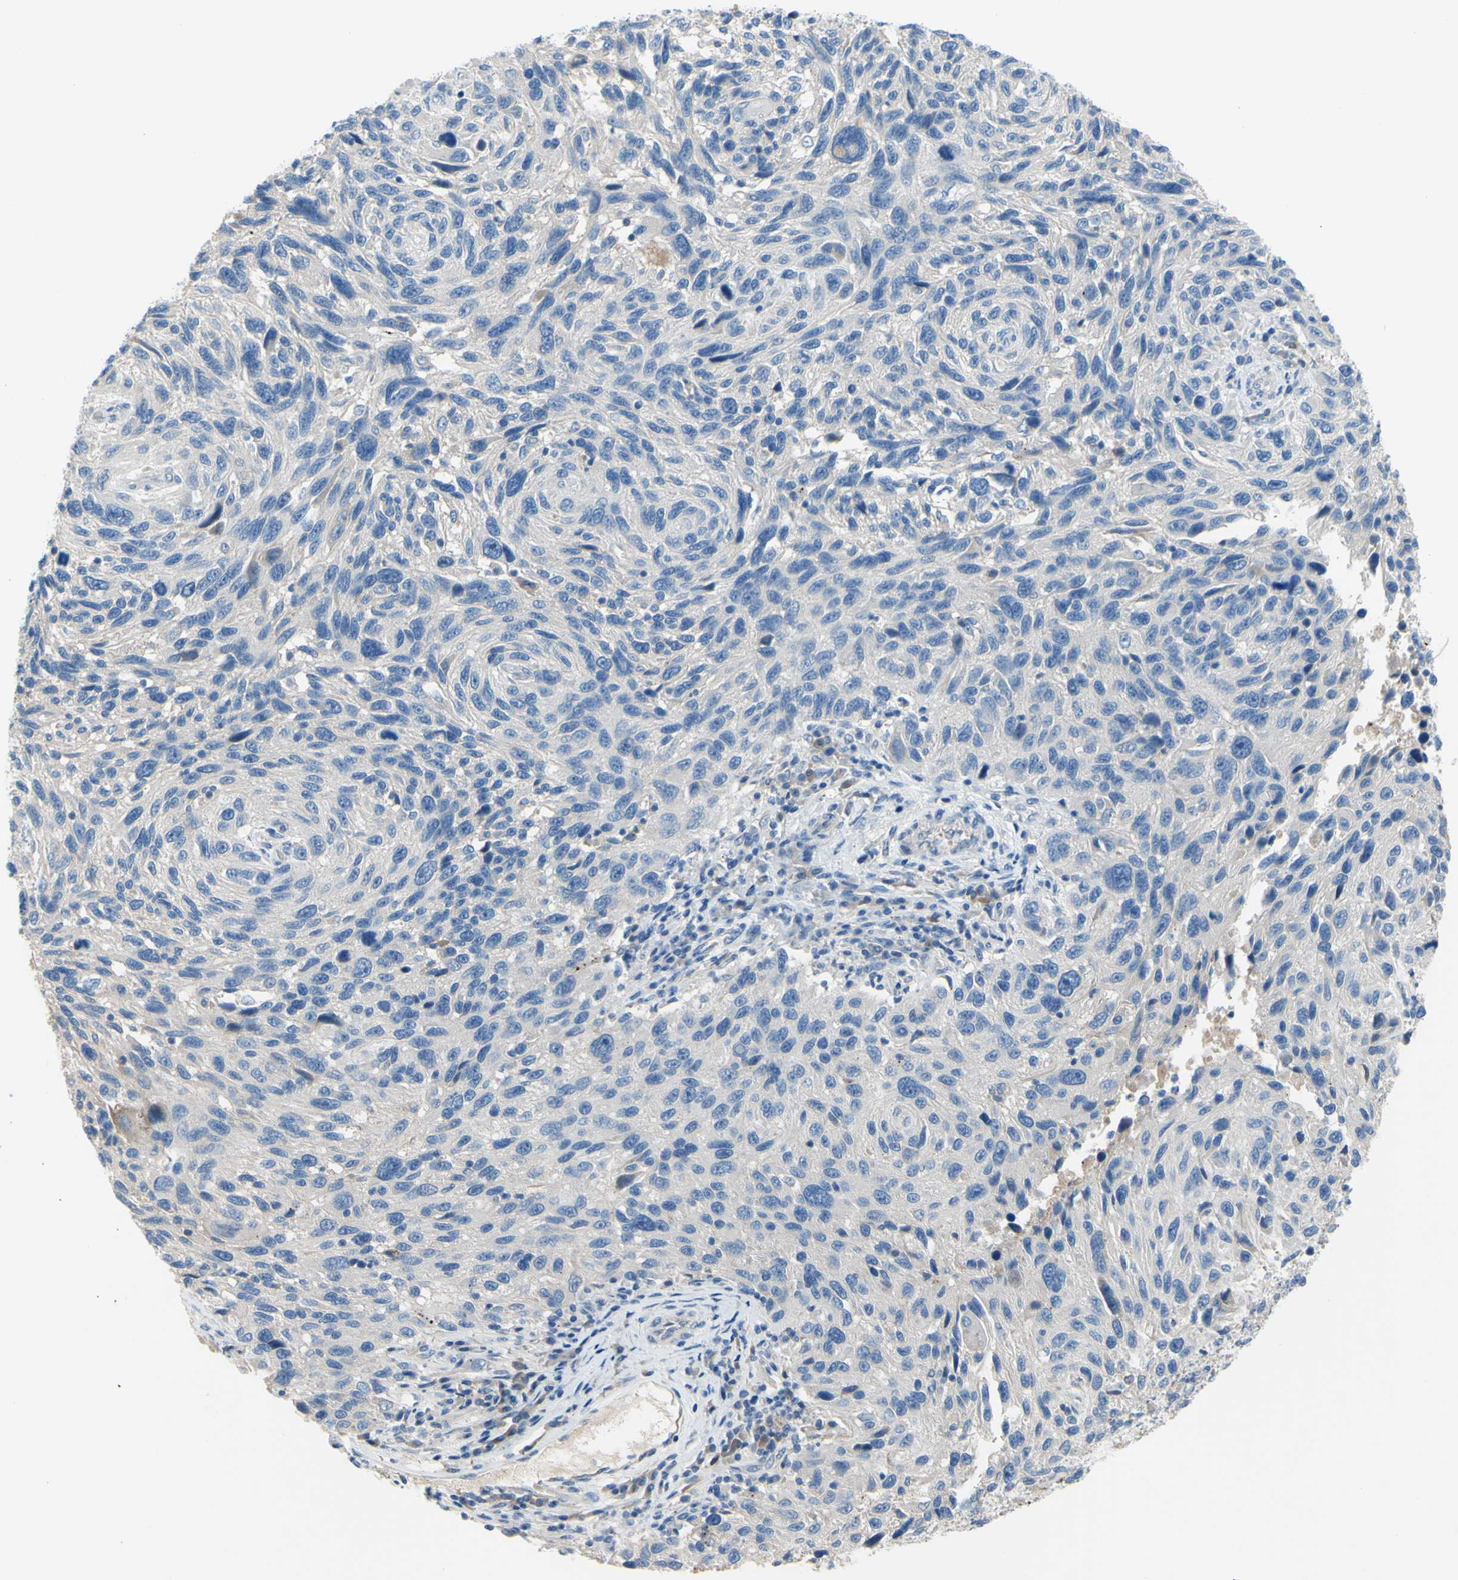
{"staining": {"intensity": "negative", "quantity": "none", "location": "none"}, "tissue": "melanoma", "cell_type": "Tumor cells", "image_type": "cancer", "snomed": [{"axis": "morphology", "description": "Malignant melanoma, NOS"}, {"axis": "topography", "description": "Skin"}], "caption": "Immunohistochemical staining of human malignant melanoma demonstrates no significant positivity in tumor cells.", "gene": "TMEM59L", "patient": {"sex": "male", "age": 53}}